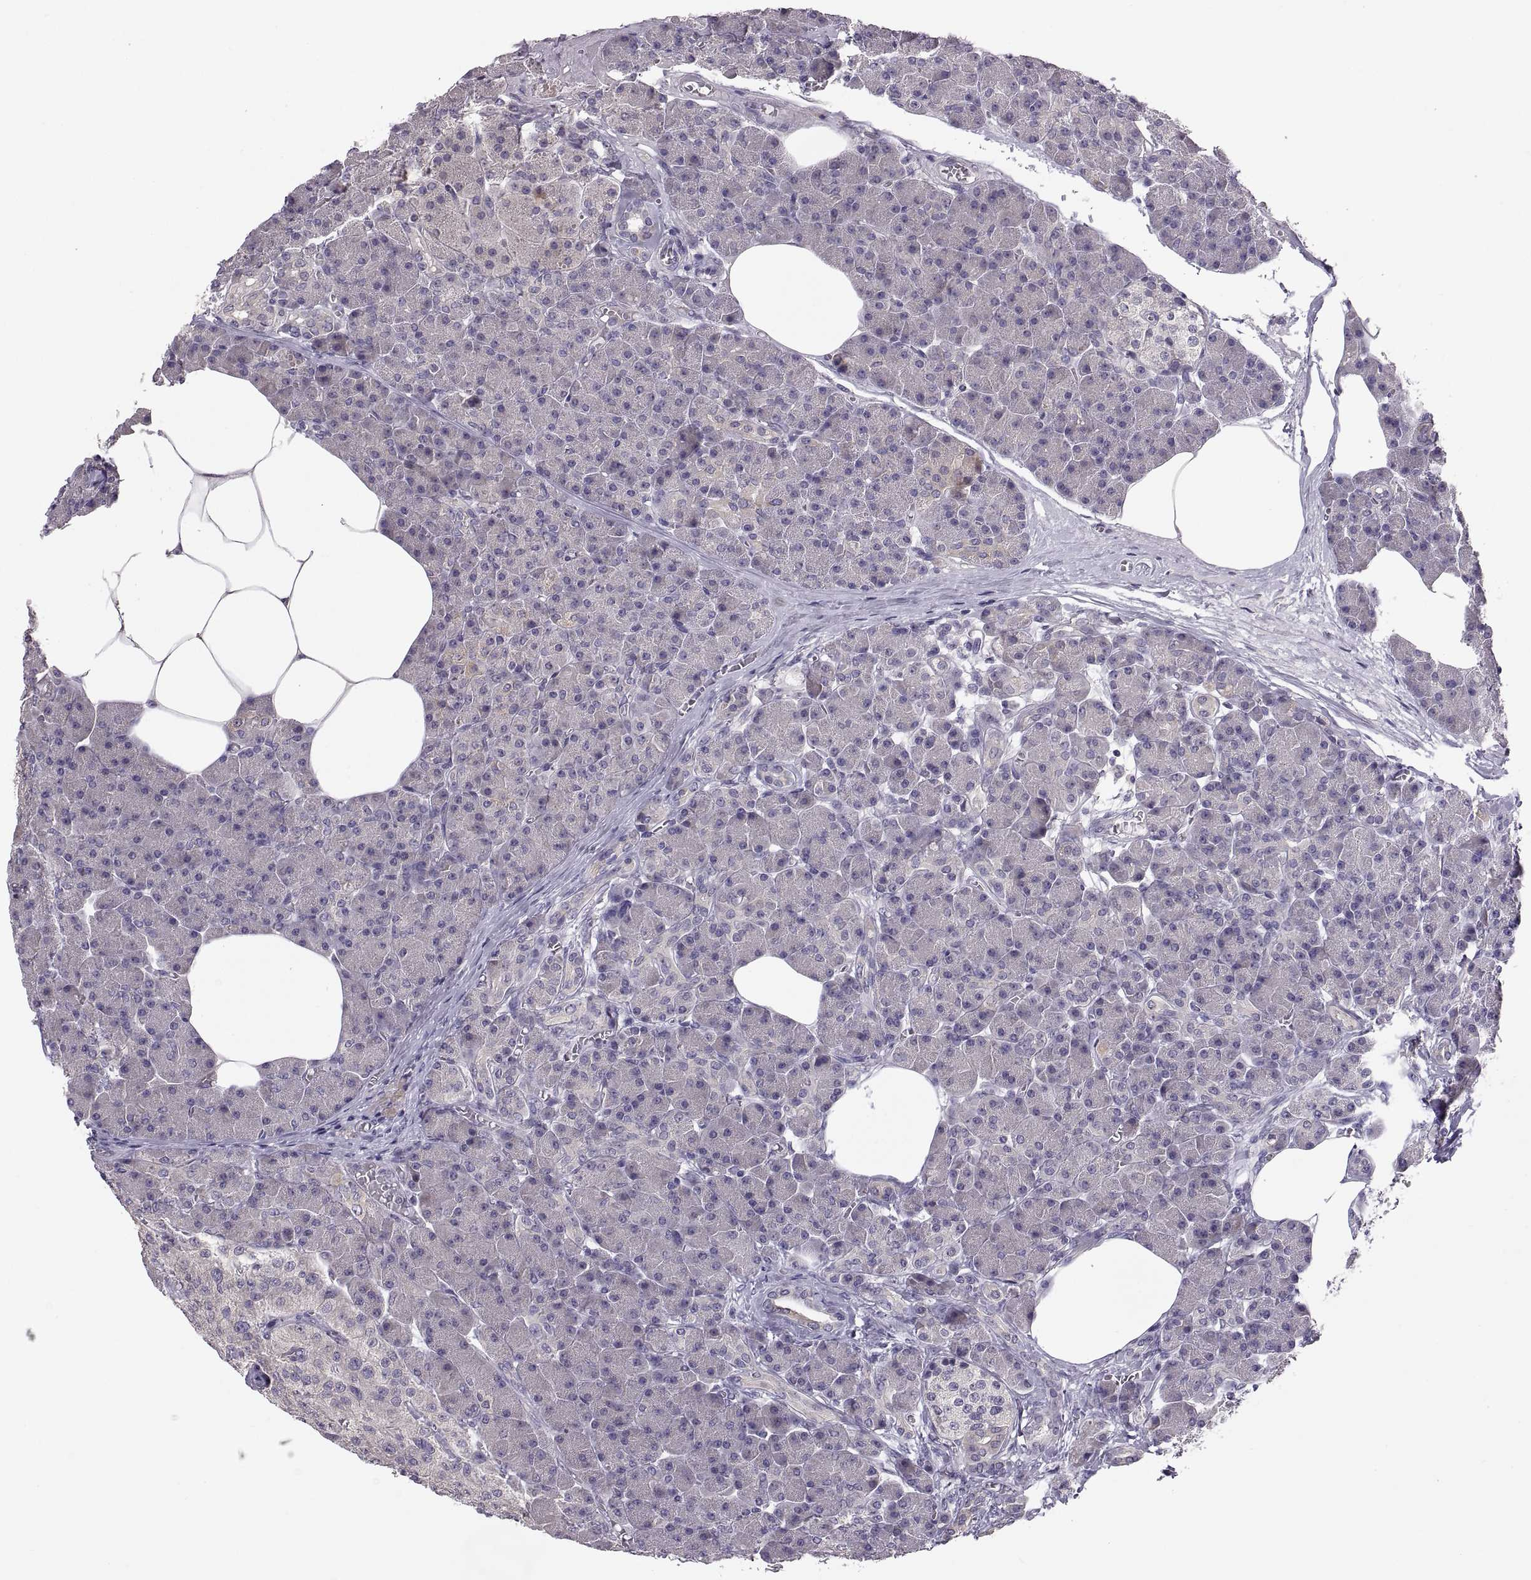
{"staining": {"intensity": "negative", "quantity": "none", "location": "none"}, "tissue": "pancreas", "cell_type": "Exocrine glandular cells", "image_type": "normal", "snomed": [{"axis": "morphology", "description": "Normal tissue, NOS"}, {"axis": "topography", "description": "Pancreas"}], "caption": "This is an immunohistochemistry image of unremarkable pancreas. There is no positivity in exocrine glandular cells.", "gene": "ACSBG2", "patient": {"sex": "female", "age": 45}}